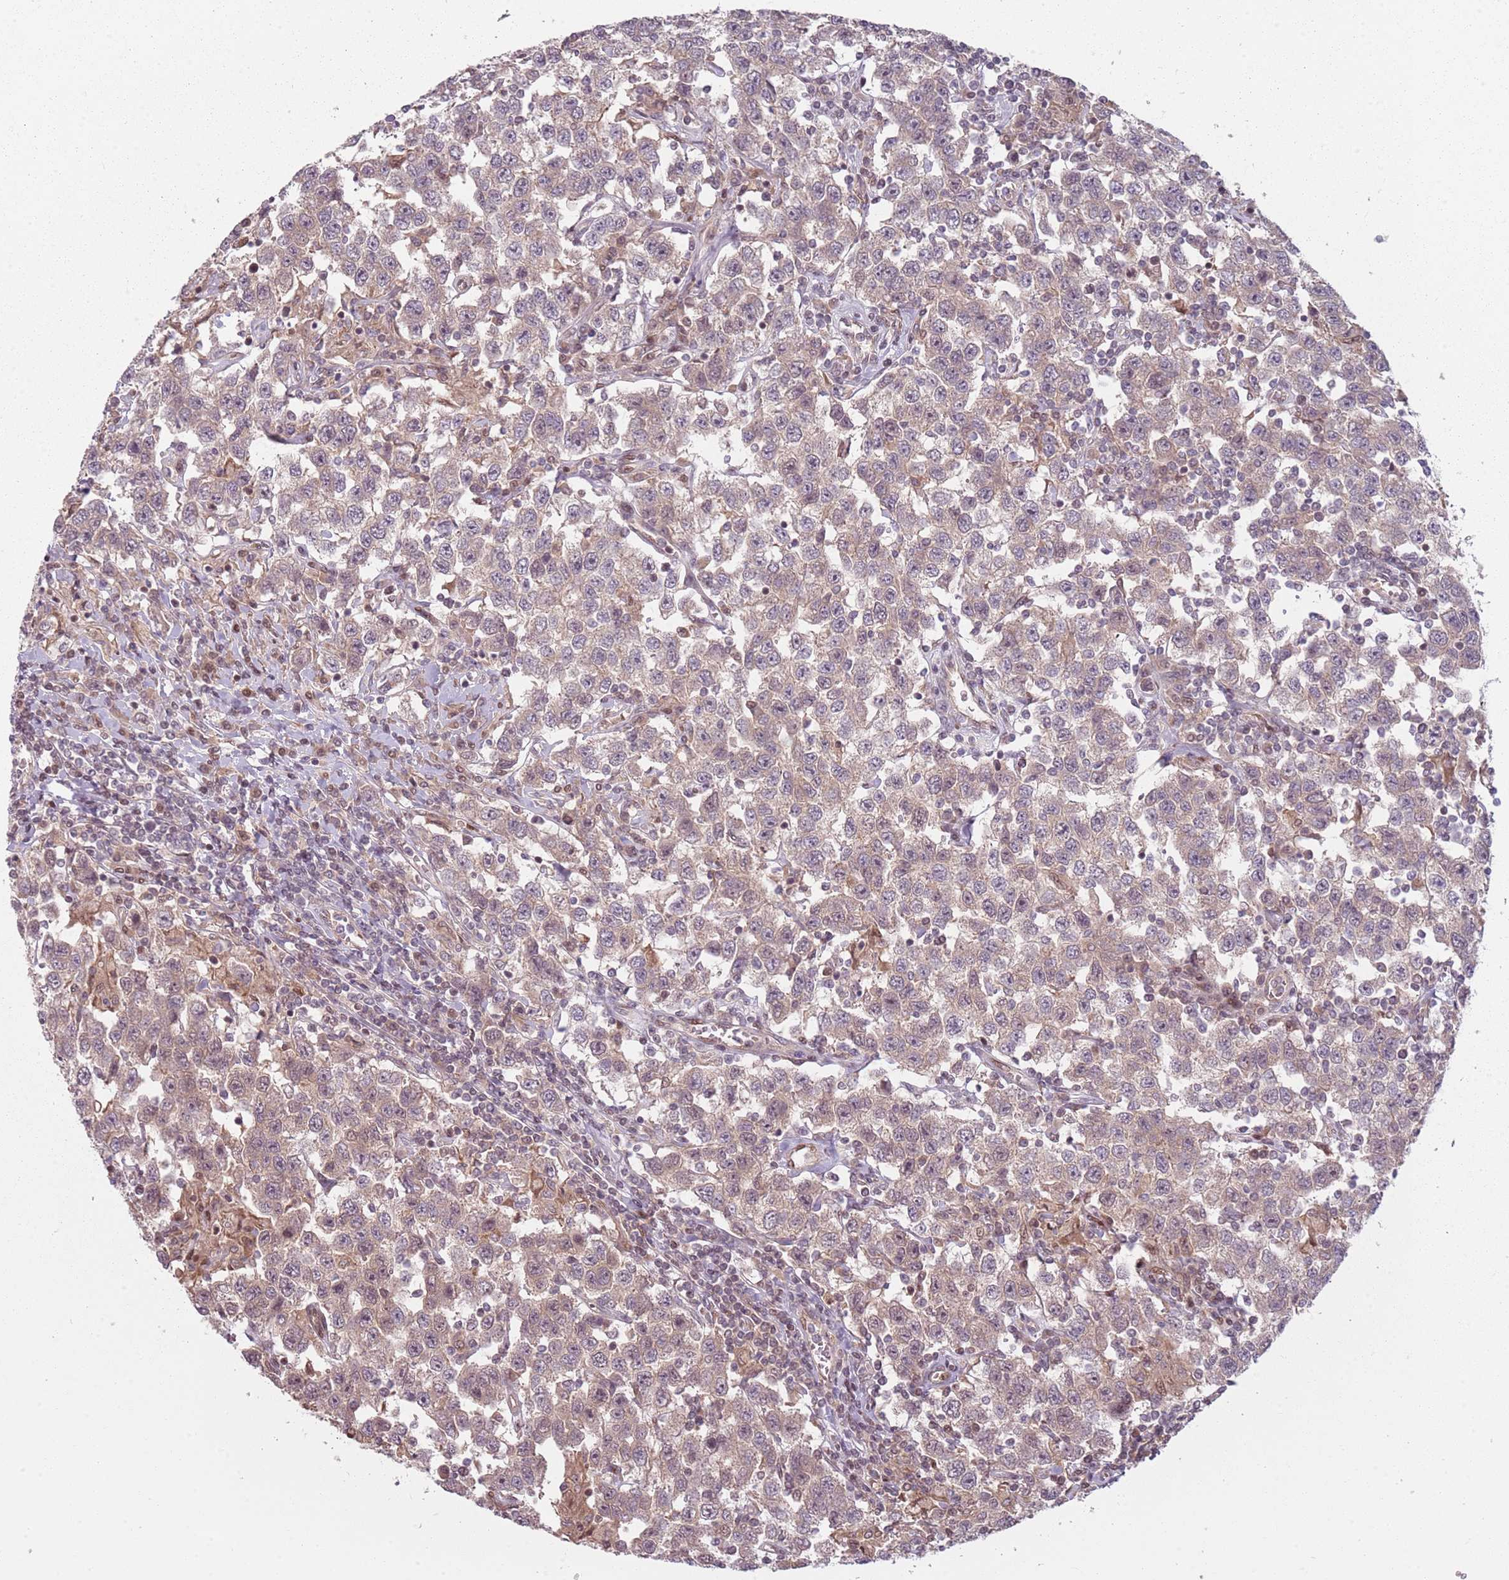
{"staining": {"intensity": "weak", "quantity": ">75%", "location": "cytoplasmic/membranous"}, "tissue": "testis cancer", "cell_type": "Tumor cells", "image_type": "cancer", "snomed": [{"axis": "morphology", "description": "Seminoma, NOS"}, {"axis": "topography", "description": "Testis"}], "caption": "Immunohistochemistry of seminoma (testis) reveals low levels of weak cytoplasmic/membranous expression in approximately >75% of tumor cells.", "gene": "ADGRG1", "patient": {"sex": "male", "age": 41}}